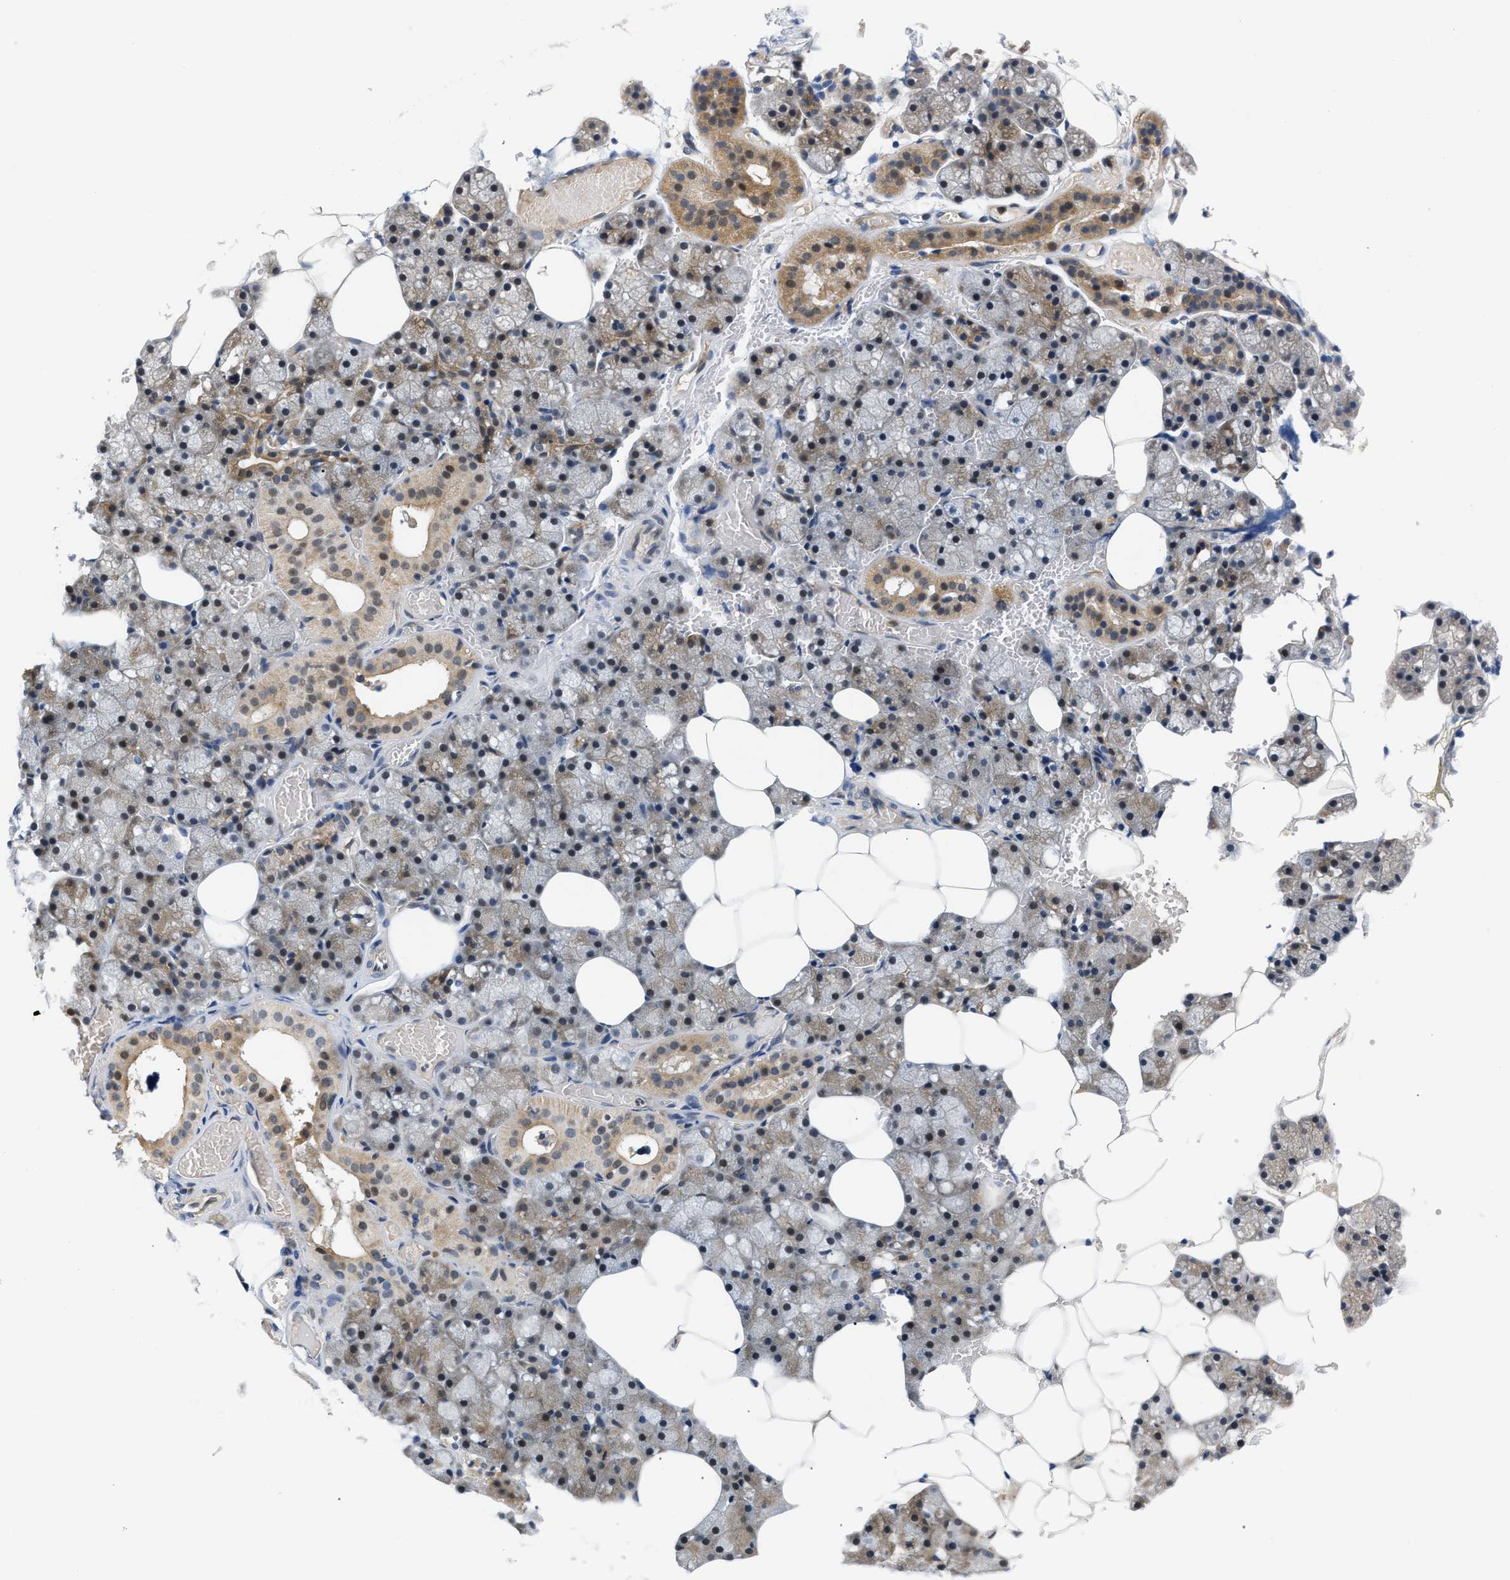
{"staining": {"intensity": "moderate", "quantity": ">75%", "location": "cytoplasmic/membranous"}, "tissue": "salivary gland", "cell_type": "Glandular cells", "image_type": "normal", "snomed": [{"axis": "morphology", "description": "Normal tissue, NOS"}, {"axis": "topography", "description": "Salivary gland"}], "caption": "High-magnification brightfield microscopy of normal salivary gland stained with DAB (brown) and counterstained with hematoxylin (blue). glandular cells exhibit moderate cytoplasmic/membranous expression is appreciated in about>75% of cells. (IHC, brightfield microscopy, high magnification).", "gene": "TNIP2", "patient": {"sex": "male", "age": 62}}